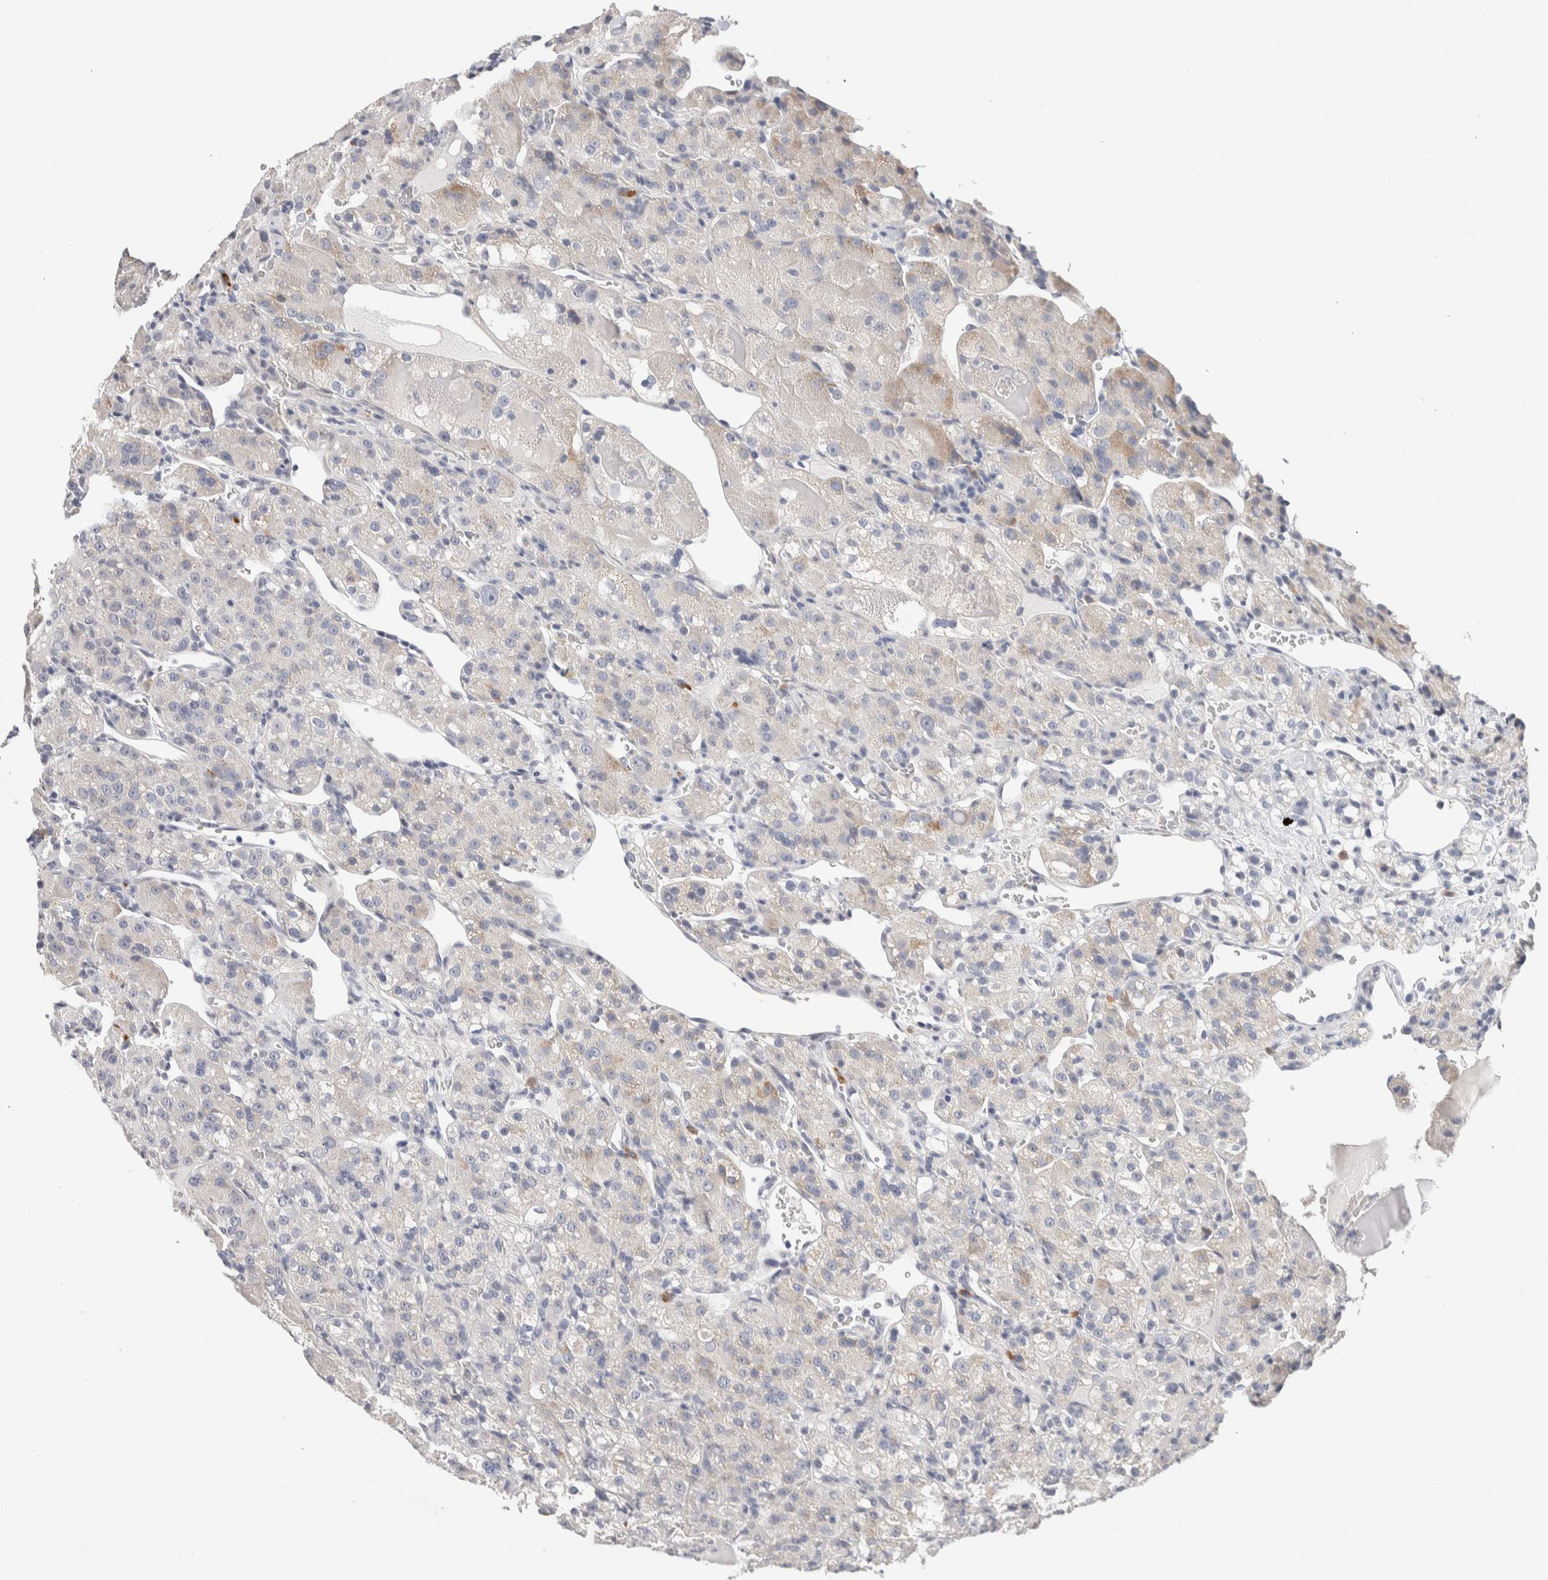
{"staining": {"intensity": "weak", "quantity": "<25%", "location": "cytoplasmic/membranous"}, "tissue": "renal cancer", "cell_type": "Tumor cells", "image_type": "cancer", "snomed": [{"axis": "morphology", "description": "Normal tissue, NOS"}, {"axis": "morphology", "description": "Adenocarcinoma, NOS"}, {"axis": "topography", "description": "Kidney"}], "caption": "DAB immunohistochemical staining of renal adenocarcinoma exhibits no significant staining in tumor cells. (IHC, brightfield microscopy, high magnification).", "gene": "SCN2A", "patient": {"sex": "male", "age": 61}}